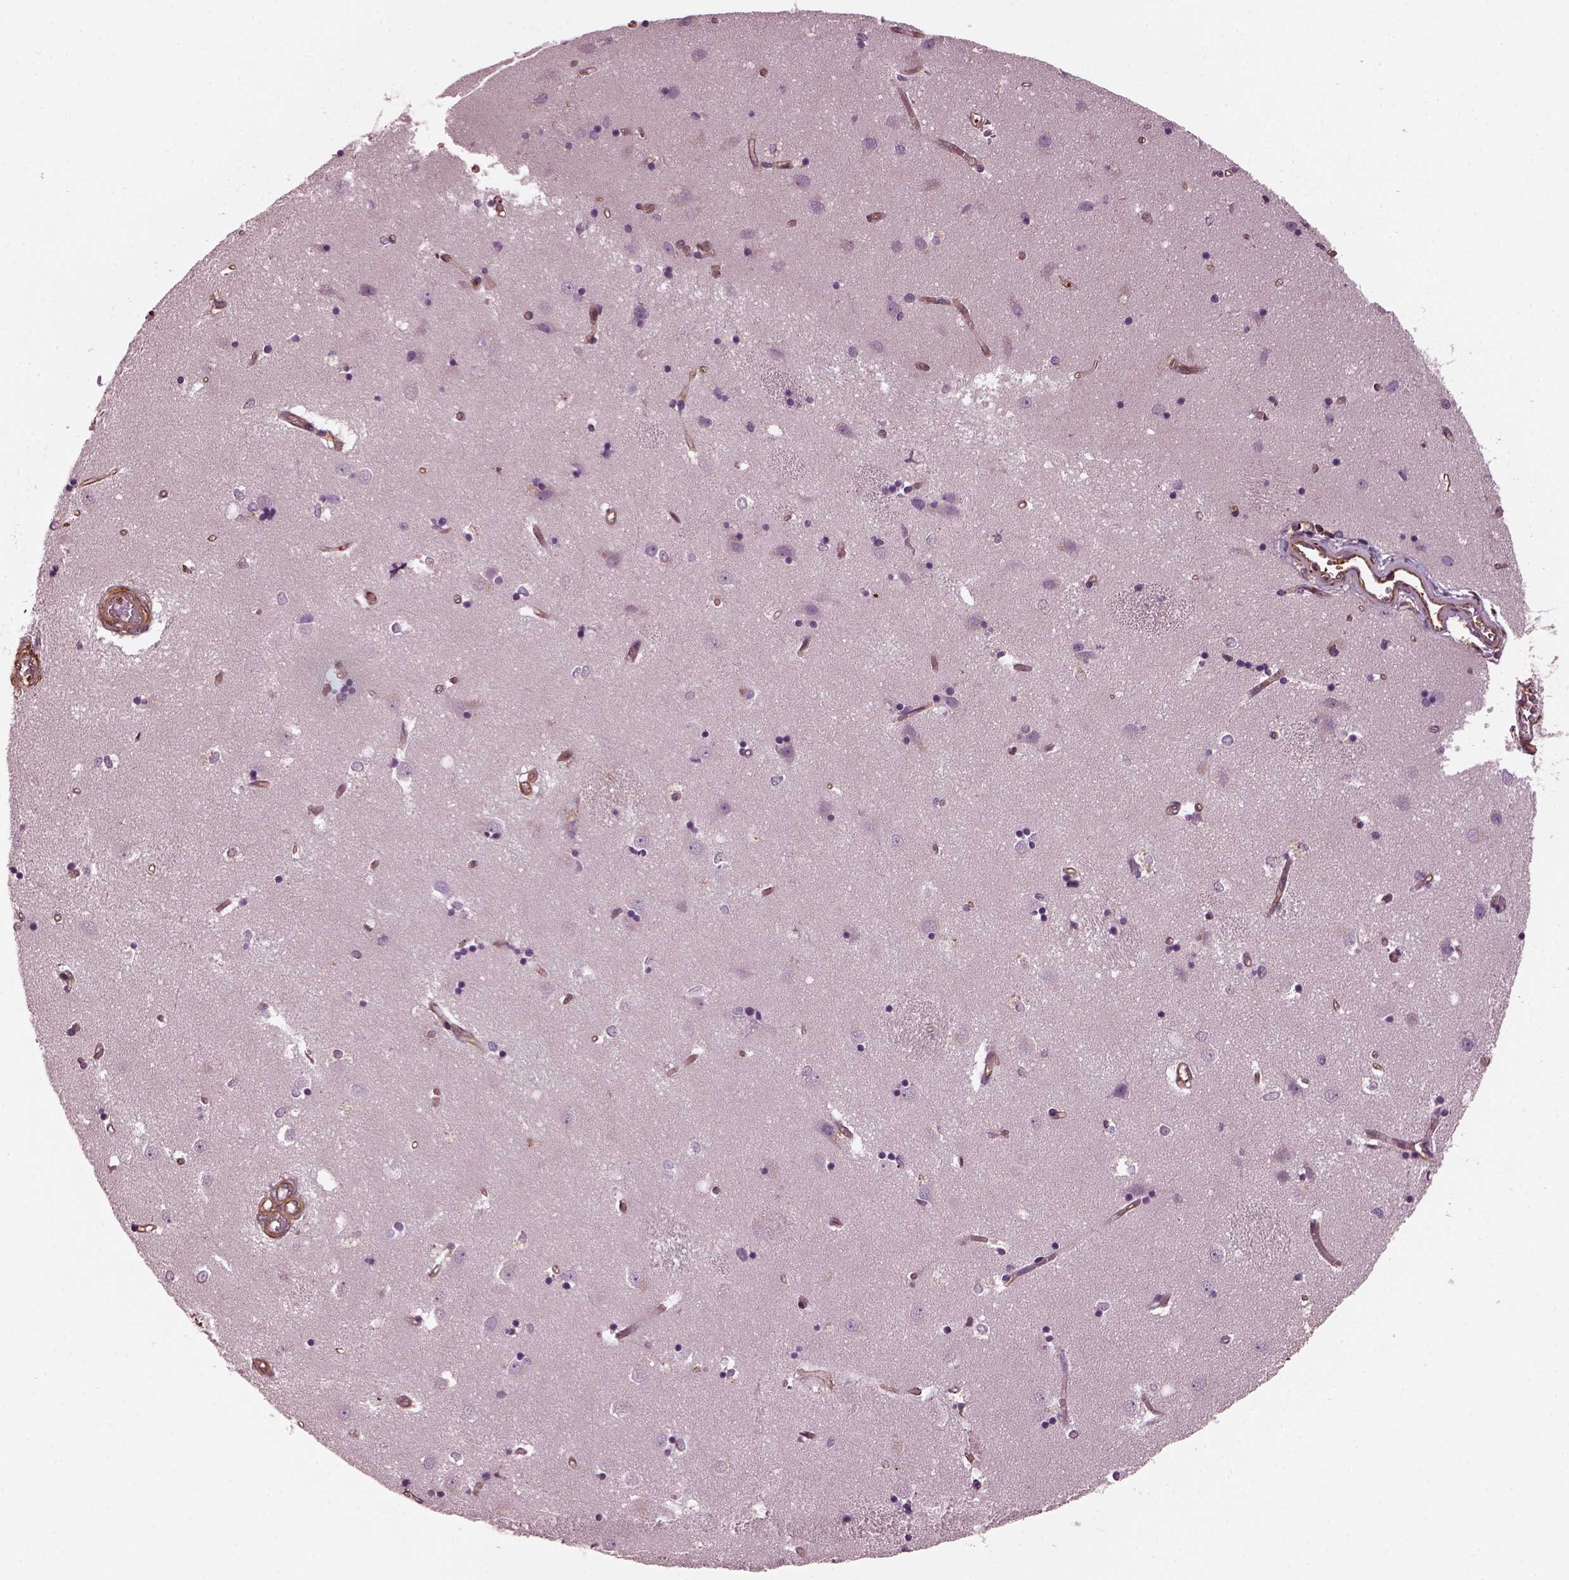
{"staining": {"intensity": "negative", "quantity": "none", "location": "none"}, "tissue": "caudate", "cell_type": "Glial cells", "image_type": "normal", "snomed": [{"axis": "morphology", "description": "Normal tissue, NOS"}, {"axis": "topography", "description": "Lateral ventricle wall"}], "caption": "The micrograph reveals no staining of glial cells in unremarkable caudate. (DAB (3,3'-diaminobenzidine) IHC visualized using brightfield microscopy, high magnification).", "gene": "MYL1", "patient": {"sex": "male", "age": 54}}